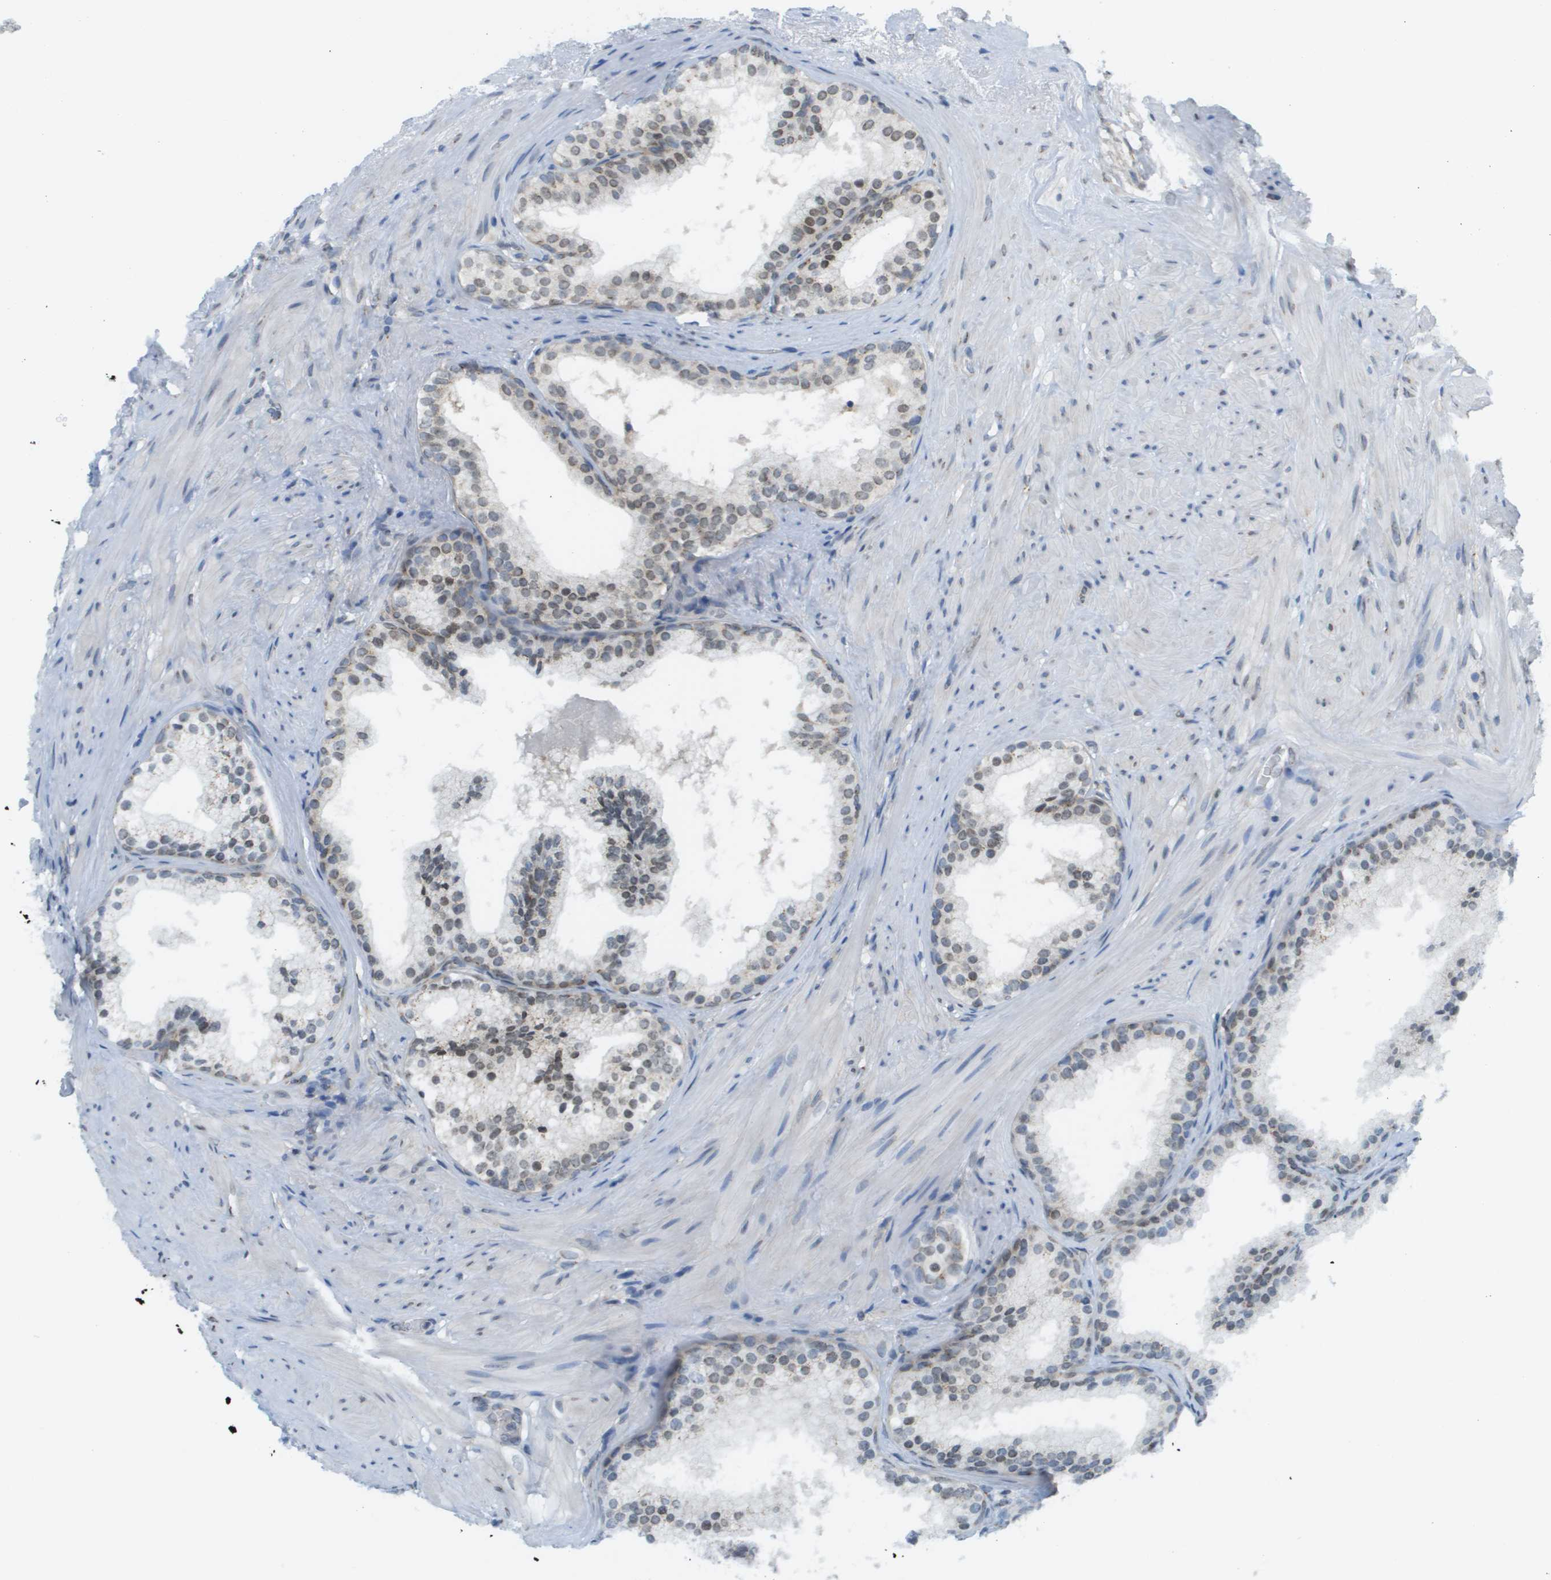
{"staining": {"intensity": "moderate", "quantity": "25%-75%", "location": "cytoplasmic/membranous,nuclear"}, "tissue": "prostate cancer", "cell_type": "Tumor cells", "image_type": "cancer", "snomed": [{"axis": "morphology", "description": "Adenocarcinoma, Low grade"}, {"axis": "topography", "description": "Prostate"}], "caption": "Protein staining shows moderate cytoplasmic/membranous and nuclear staining in about 25%-75% of tumor cells in prostate low-grade adenocarcinoma. (DAB IHC with brightfield microscopy, high magnification).", "gene": "EVC", "patient": {"sex": "male", "age": 69}}